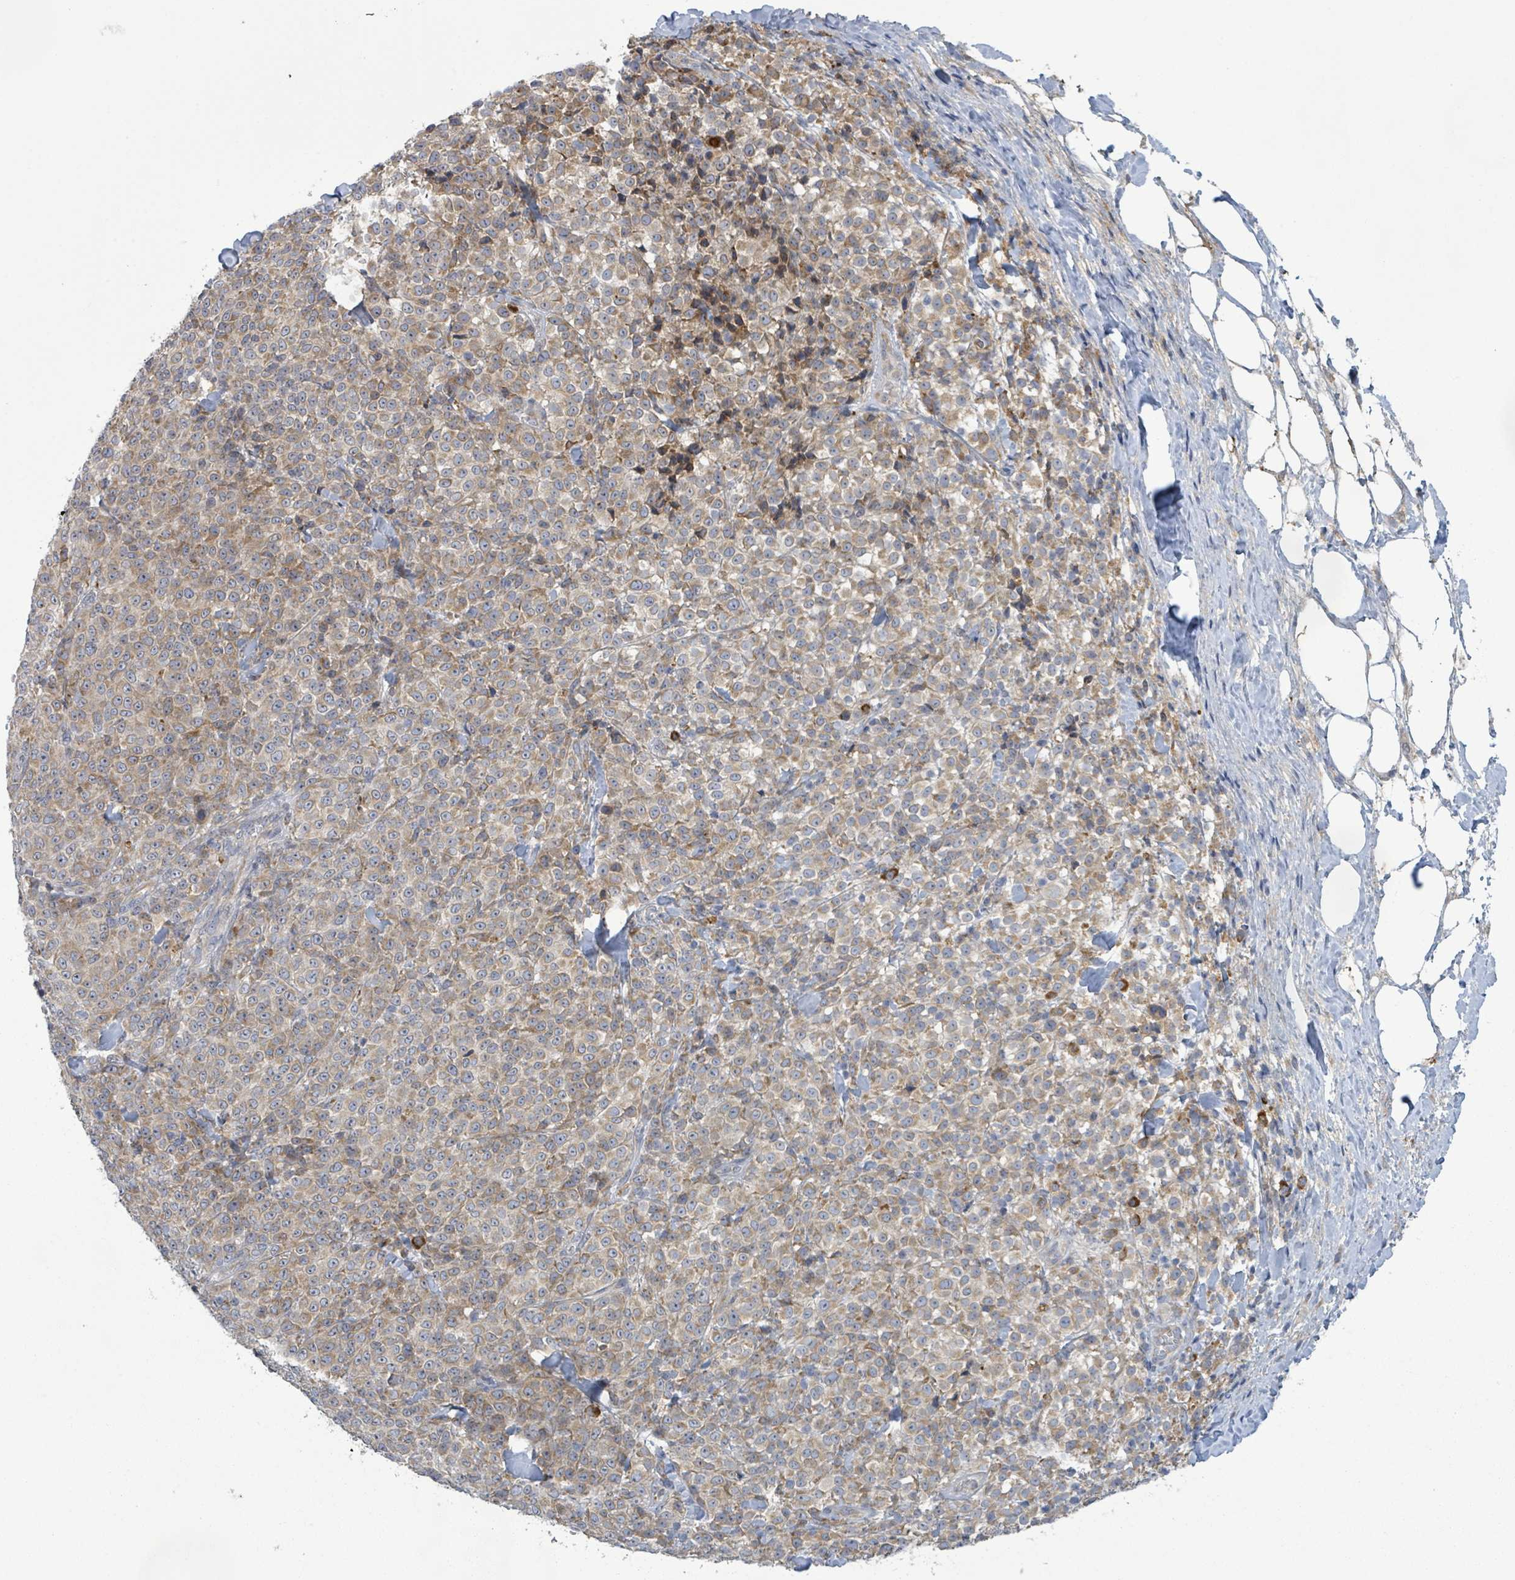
{"staining": {"intensity": "moderate", "quantity": "25%-75%", "location": "cytoplasmic/membranous"}, "tissue": "melanoma", "cell_type": "Tumor cells", "image_type": "cancer", "snomed": [{"axis": "morphology", "description": "Normal tissue, NOS"}, {"axis": "morphology", "description": "Malignant melanoma, NOS"}, {"axis": "topography", "description": "Skin"}], "caption": "The micrograph displays a brown stain indicating the presence of a protein in the cytoplasmic/membranous of tumor cells in malignant melanoma. The staining was performed using DAB, with brown indicating positive protein expression. Nuclei are stained blue with hematoxylin.", "gene": "ATP13A1", "patient": {"sex": "female", "age": 34}}